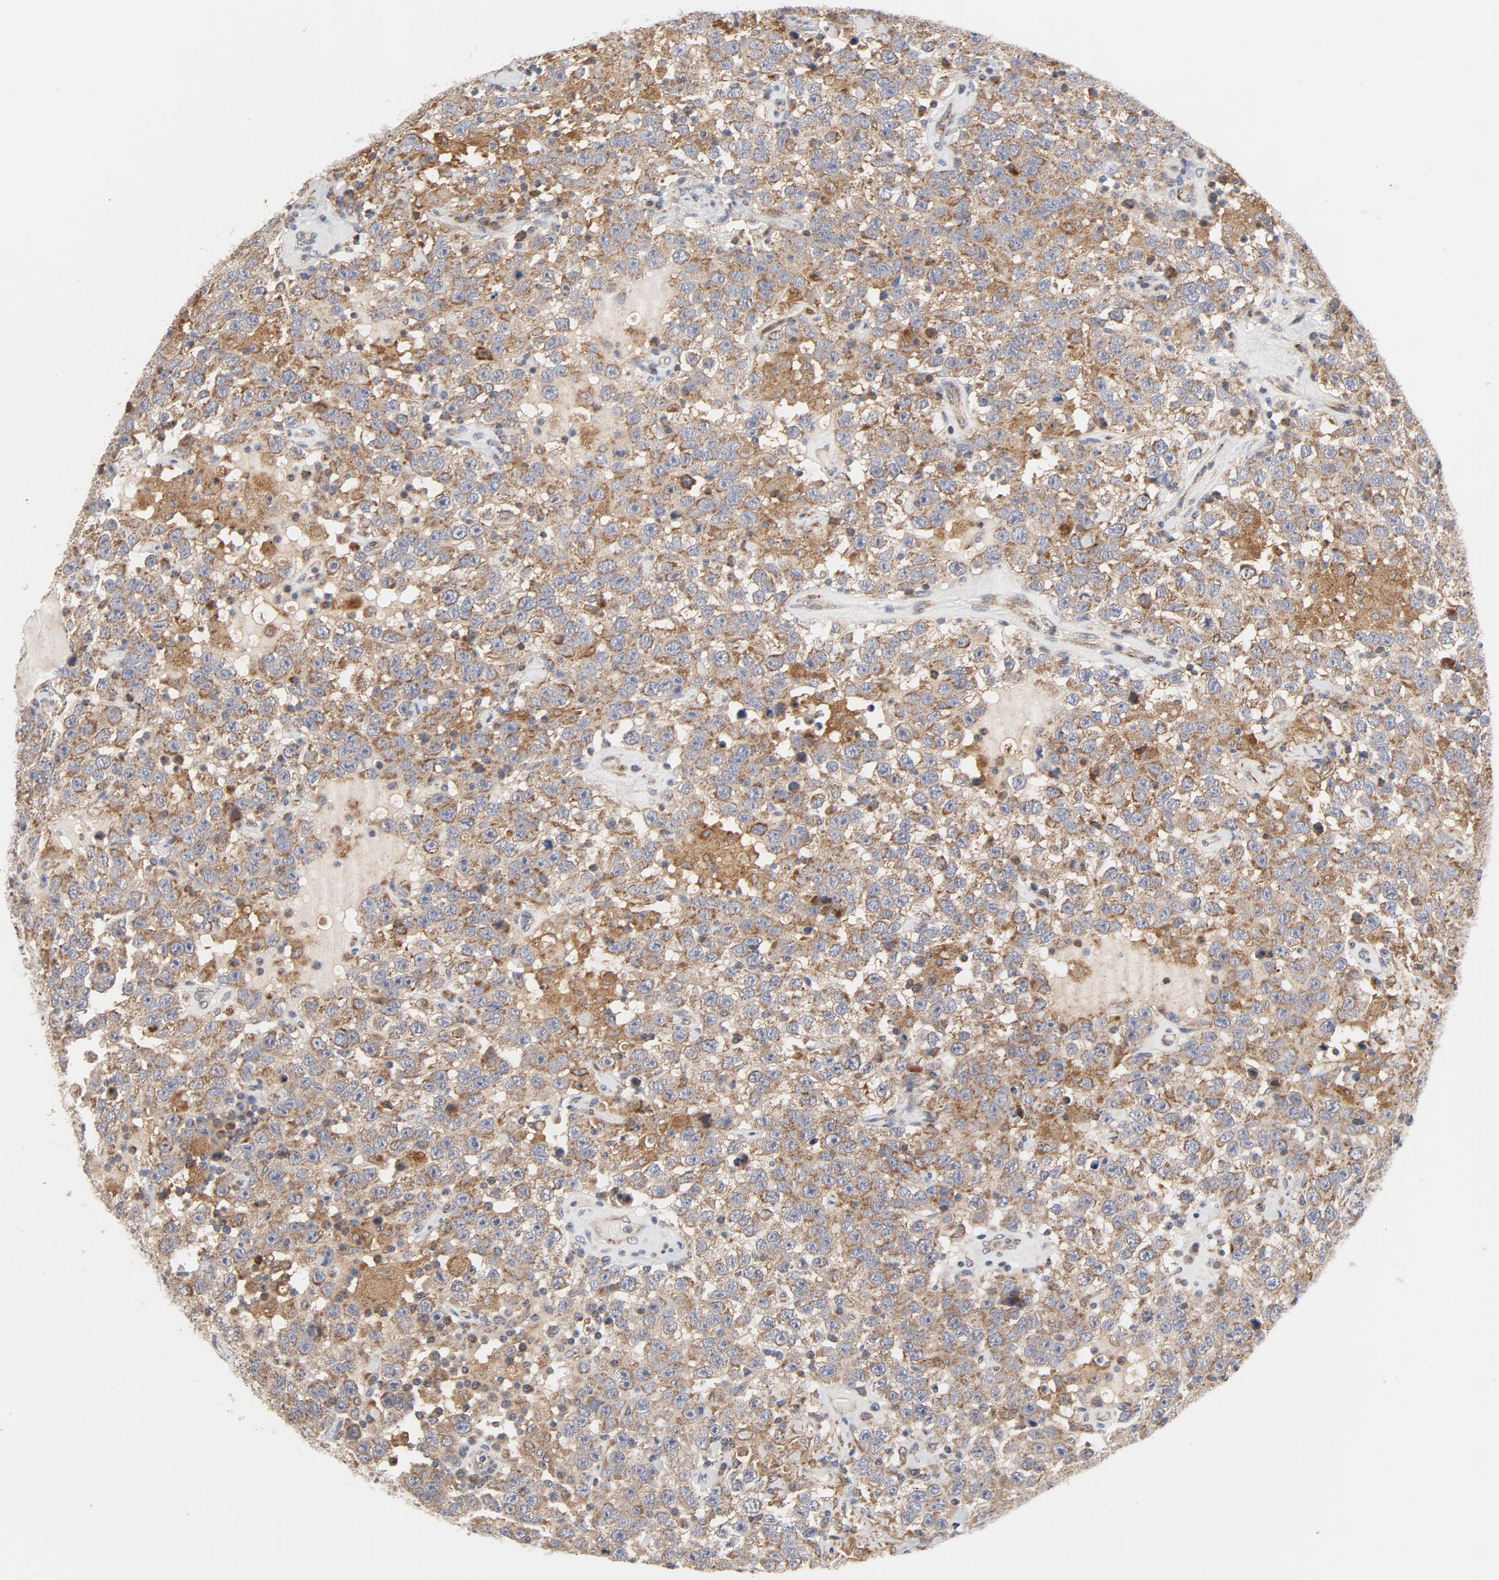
{"staining": {"intensity": "moderate", "quantity": ">75%", "location": "cytoplasmic/membranous"}, "tissue": "testis cancer", "cell_type": "Tumor cells", "image_type": "cancer", "snomed": [{"axis": "morphology", "description": "Seminoma, NOS"}, {"axis": "topography", "description": "Testis"}], "caption": "IHC (DAB (3,3'-diaminobenzidine)) staining of seminoma (testis) reveals moderate cytoplasmic/membranous protein positivity in approximately >75% of tumor cells. (IHC, brightfield microscopy, high magnification).", "gene": "RAPGEF4", "patient": {"sex": "male", "age": 41}}